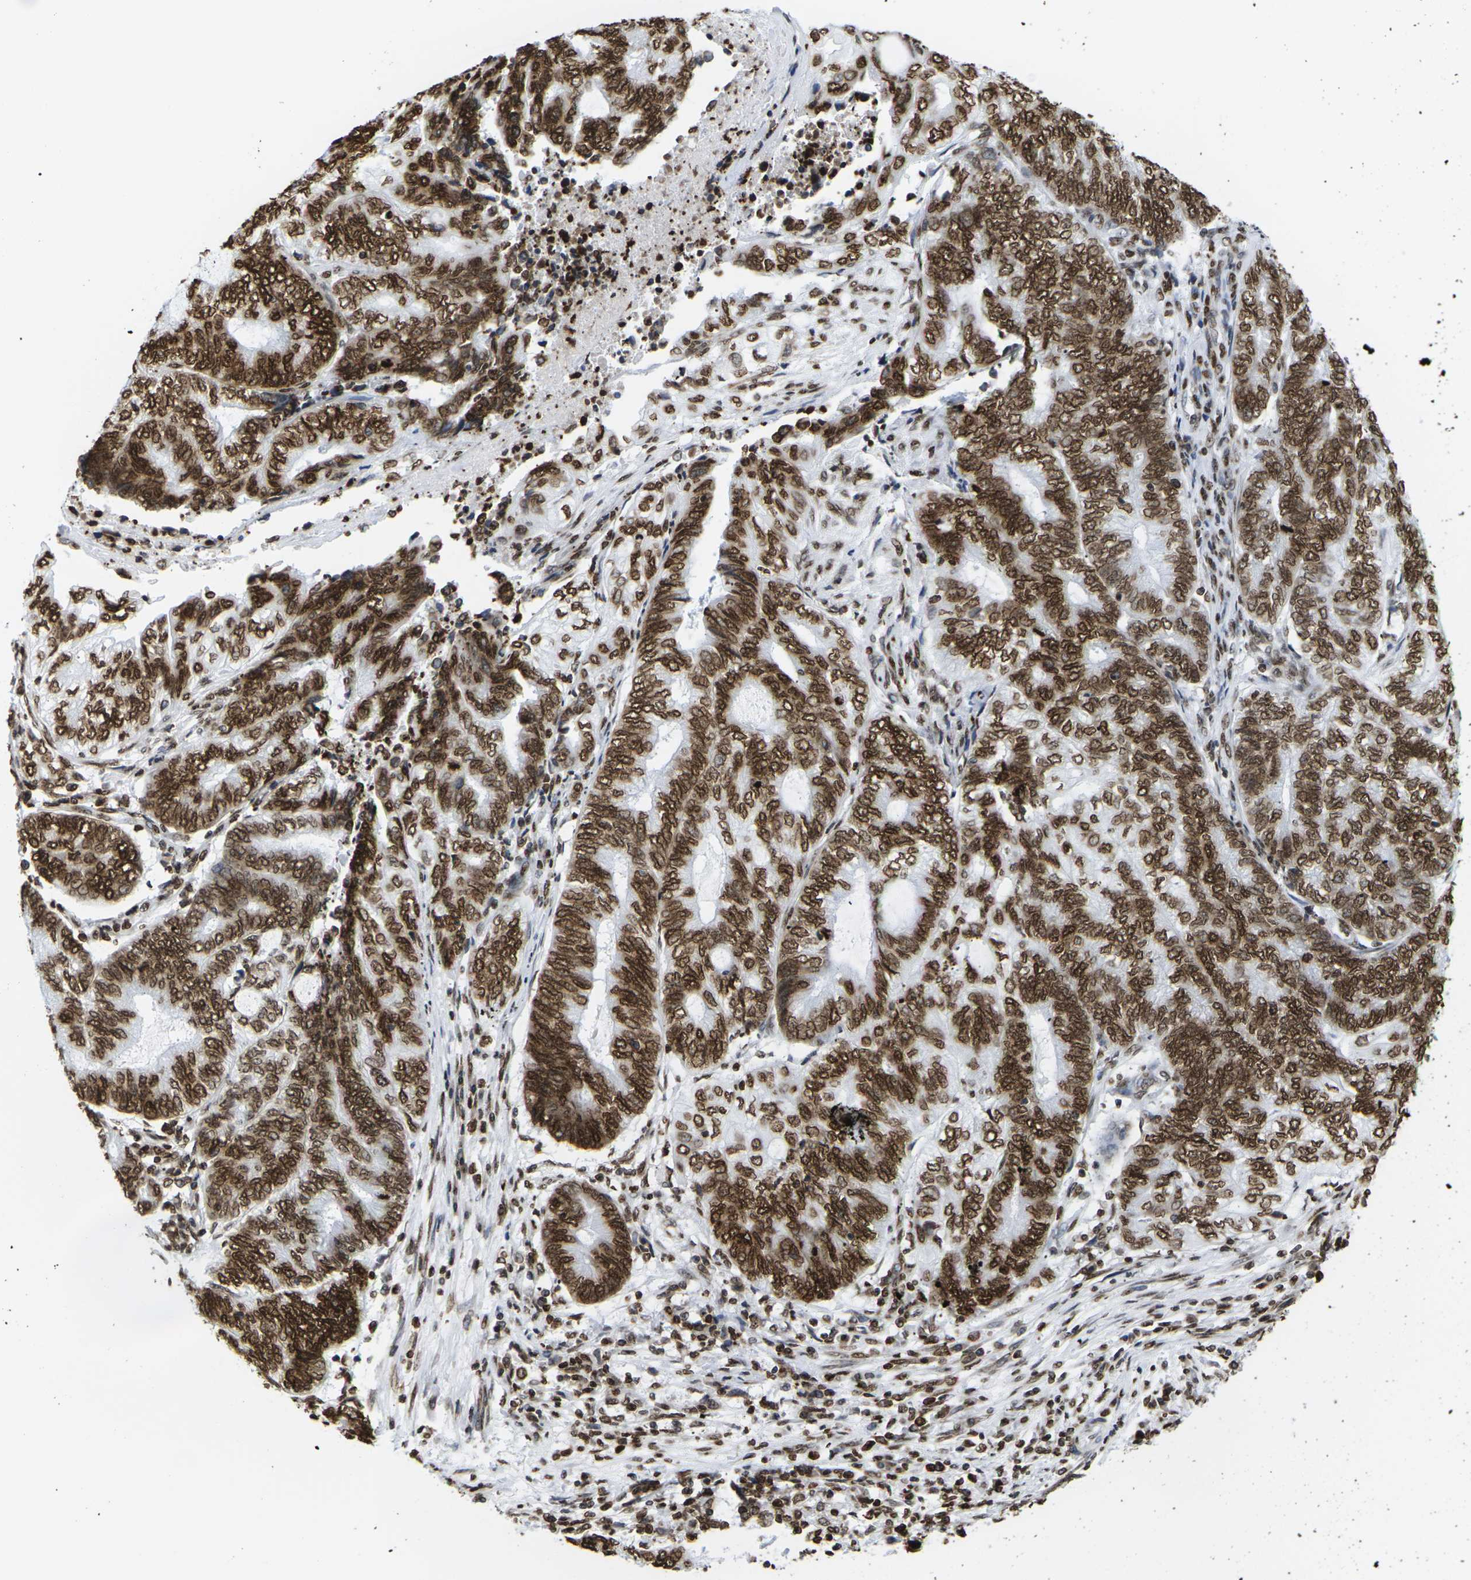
{"staining": {"intensity": "strong", "quantity": ">75%", "location": "cytoplasmic/membranous,nuclear"}, "tissue": "endometrial cancer", "cell_type": "Tumor cells", "image_type": "cancer", "snomed": [{"axis": "morphology", "description": "Adenocarcinoma, NOS"}, {"axis": "topography", "description": "Uterus"}, {"axis": "topography", "description": "Endometrium"}], "caption": "Immunohistochemistry (IHC) (DAB (3,3'-diaminobenzidine)) staining of human adenocarcinoma (endometrial) displays strong cytoplasmic/membranous and nuclear protein expression in approximately >75% of tumor cells.", "gene": "H2AC21", "patient": {"sex": "female", "age": 70}}